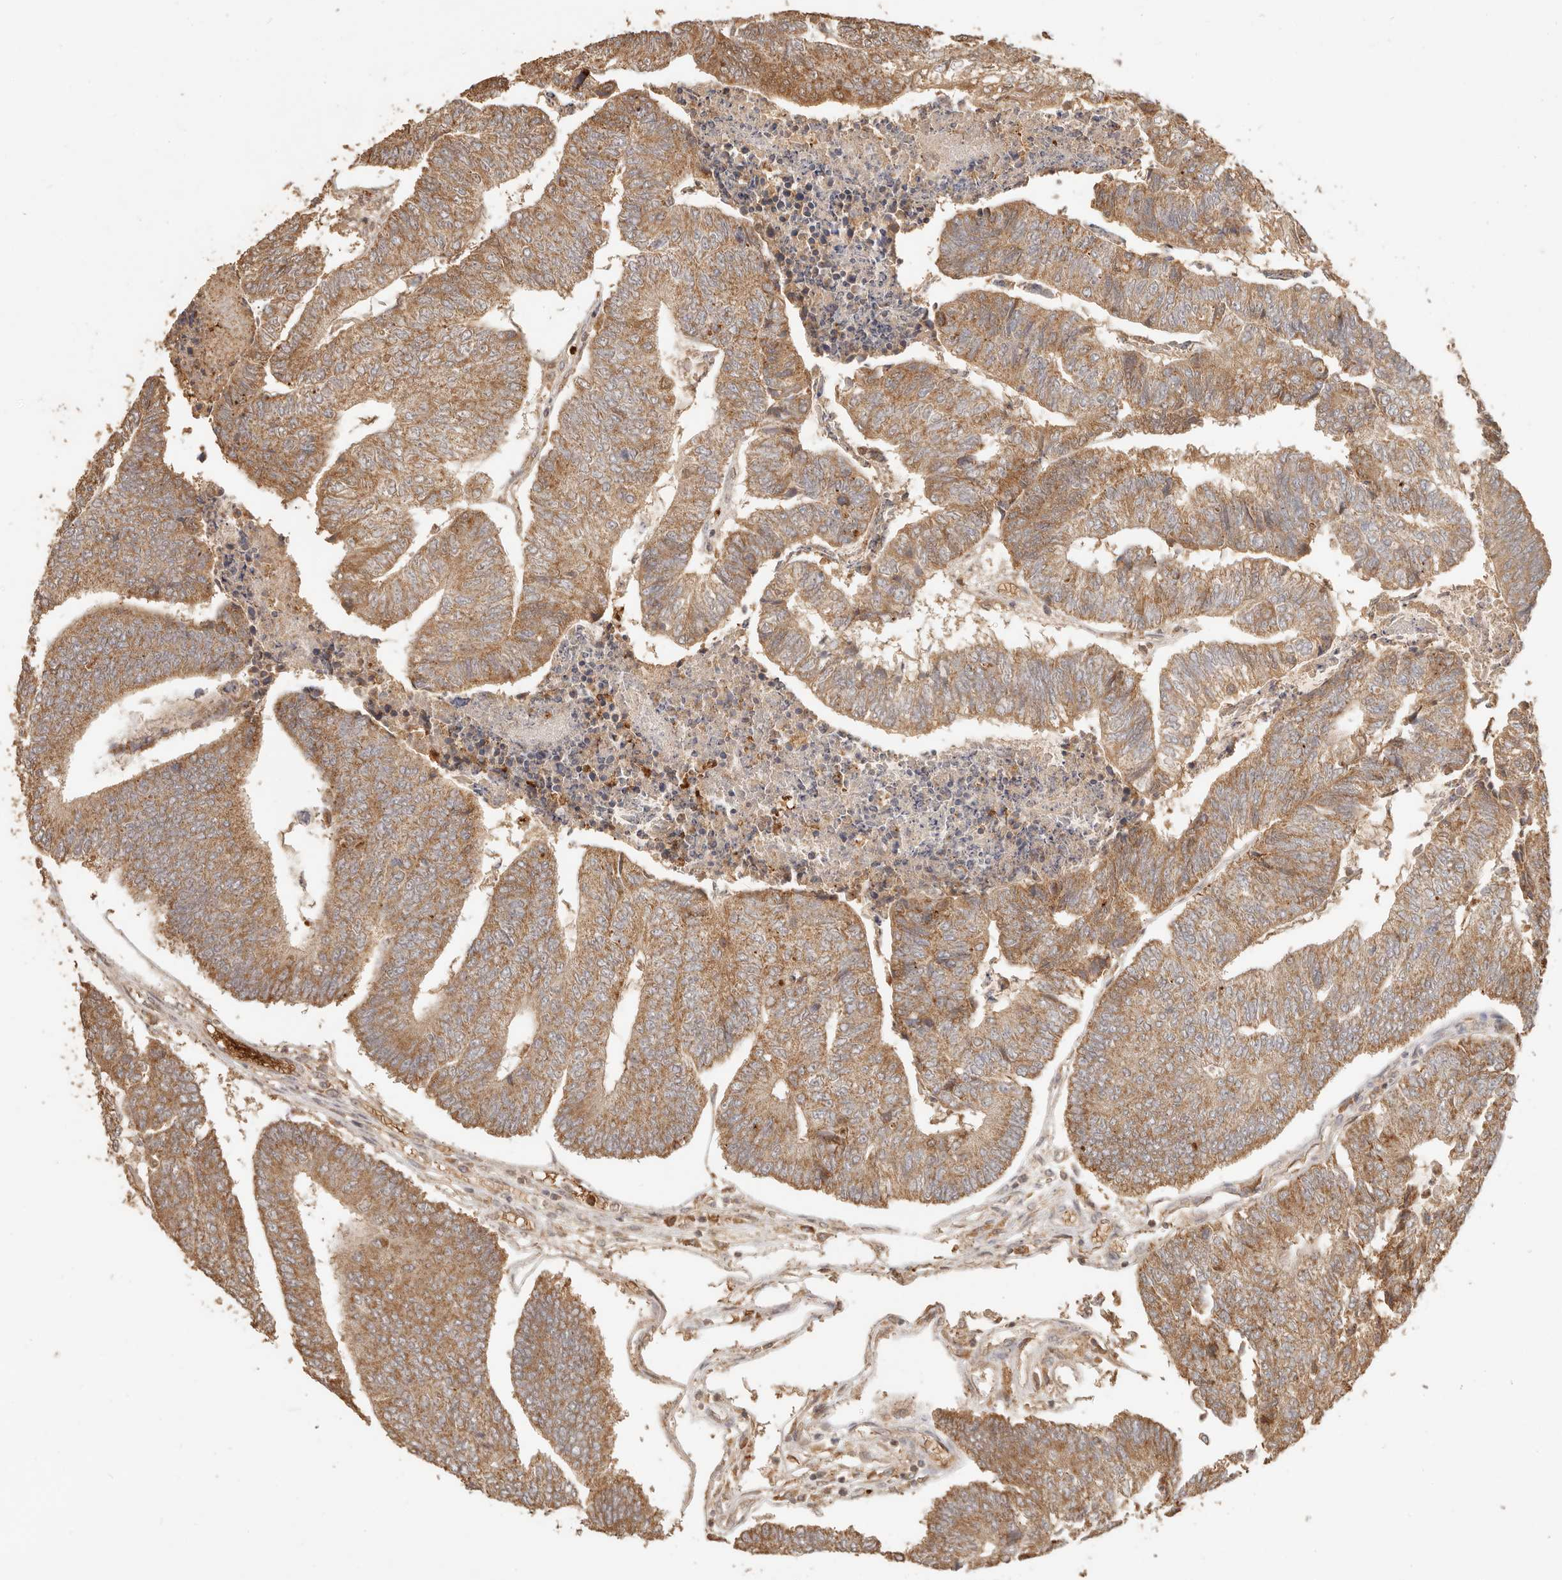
{"staining": {"intensity": "moderate", "quantity": ">75%", "location": "cytoplasmic/membranous"}, "tissue": "colorectal cancer", "cell_type": "Tumor cells", "image_type": "cancer", "snomed": [{"axis": "morphology", "description": "Adenocarcinoma, NOS"}, {"axis": "topography", "description": "Colon"}], "caption": "Immunohistochemistry micrograph of neoplastic tissue: colorectal cancer (adenocarcinoma) stained using IHC demonstrates medium levels of moderate protein expression localized specifically in the cytoplasmic/membranous of tumor cells, appearing as a cytoplasmic/membranous brown color.", "gene": "INTS11", "patient": {"sex": "female", "age": 67}}